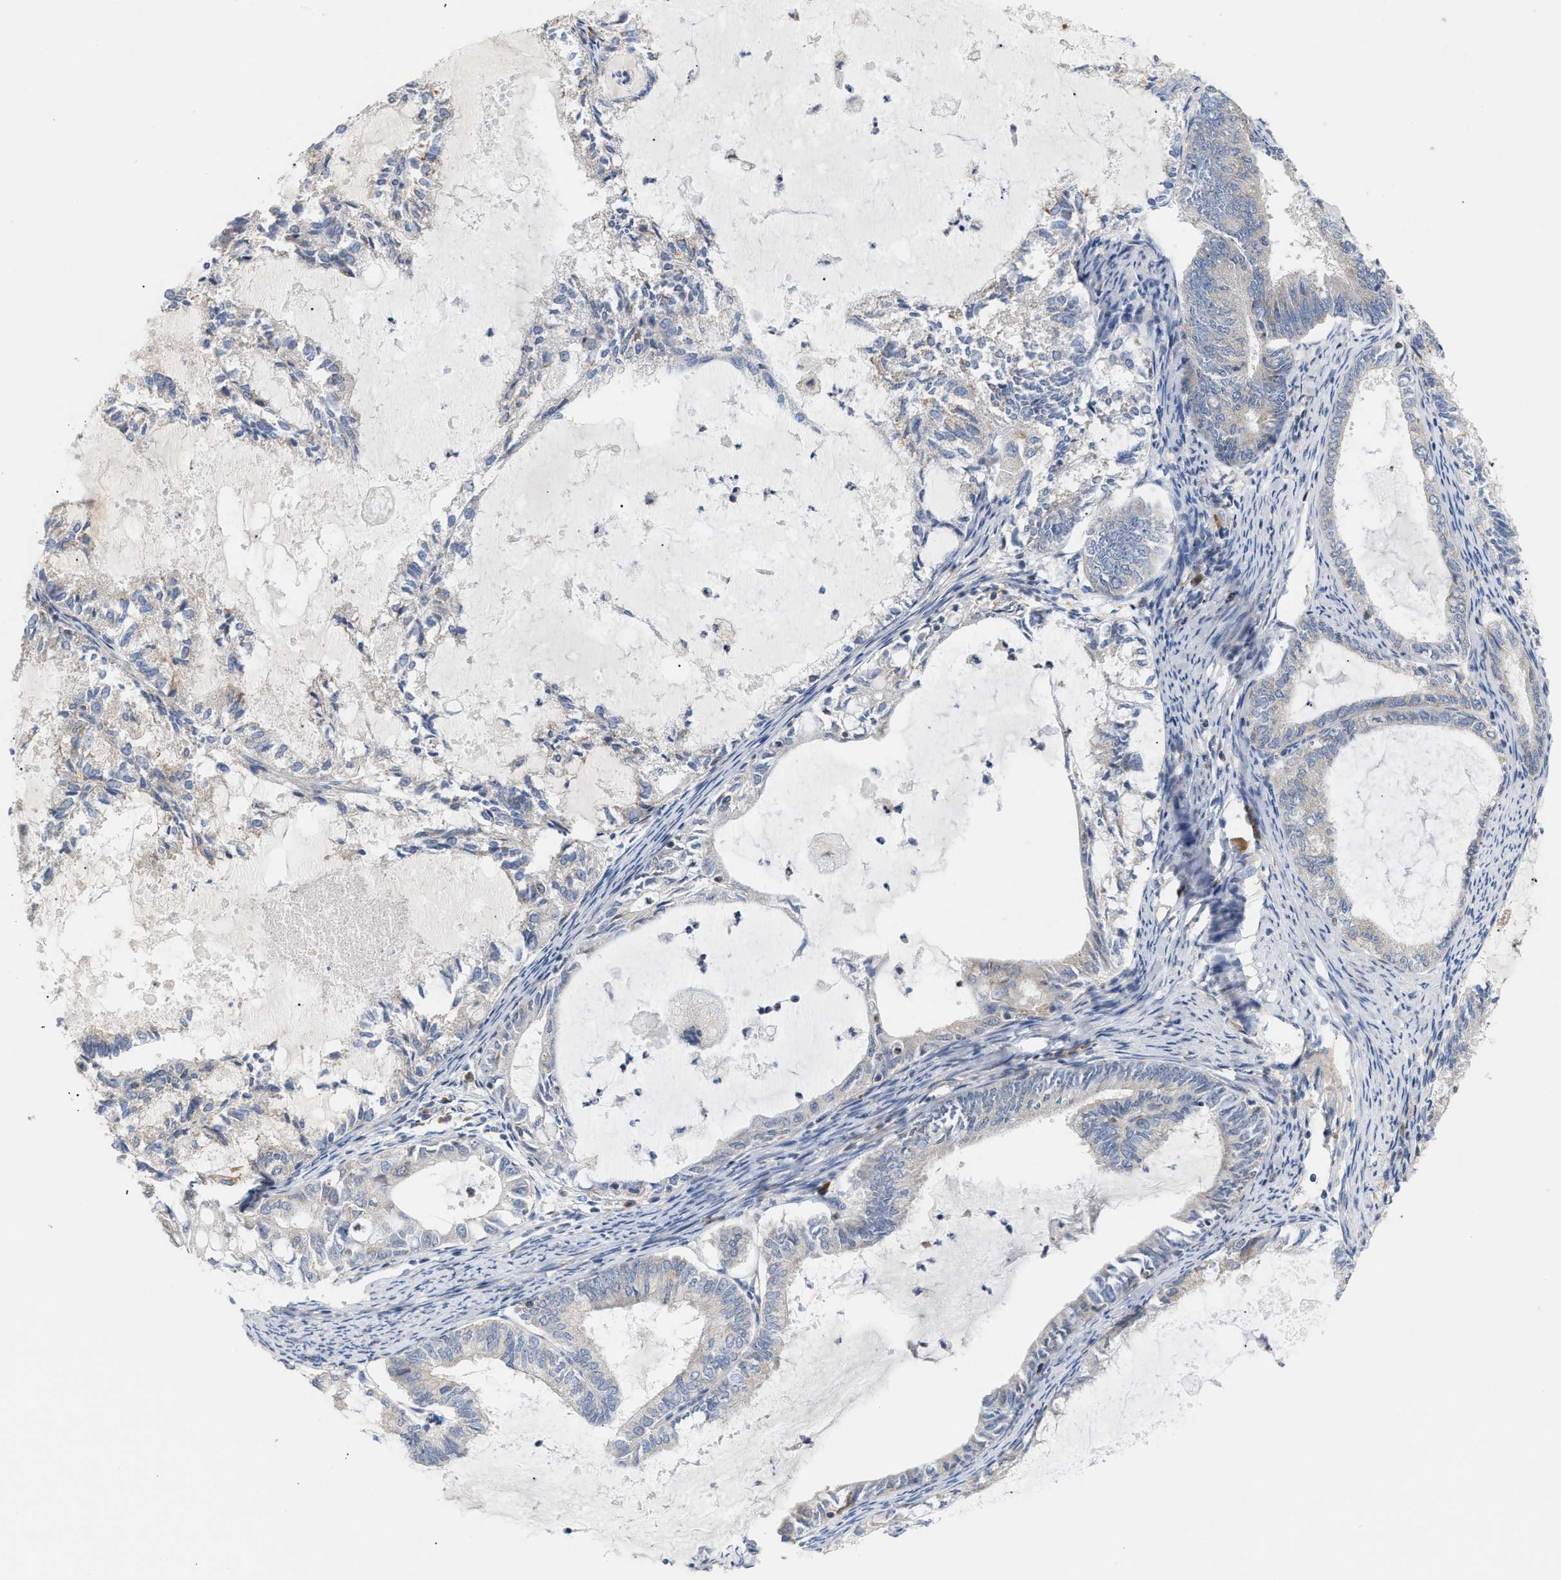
{"staining": {"intensity": "negative", "quantity": "none", "location": "none"}, "tissue": "endometrial cancer", "cell_type": "Tumor cells", "image_type": "cancer", "snomed": [{"axis": "morphology", "description": "Adenocarcinoma, NOS"}, {"axis": "topography", "description": "Endometrium"}], "caption": "IHC of endometrial cancer reveals no expression in tumor cells.", "gene": "DBNL", "patient": {"sex": "female", "age": 86}}